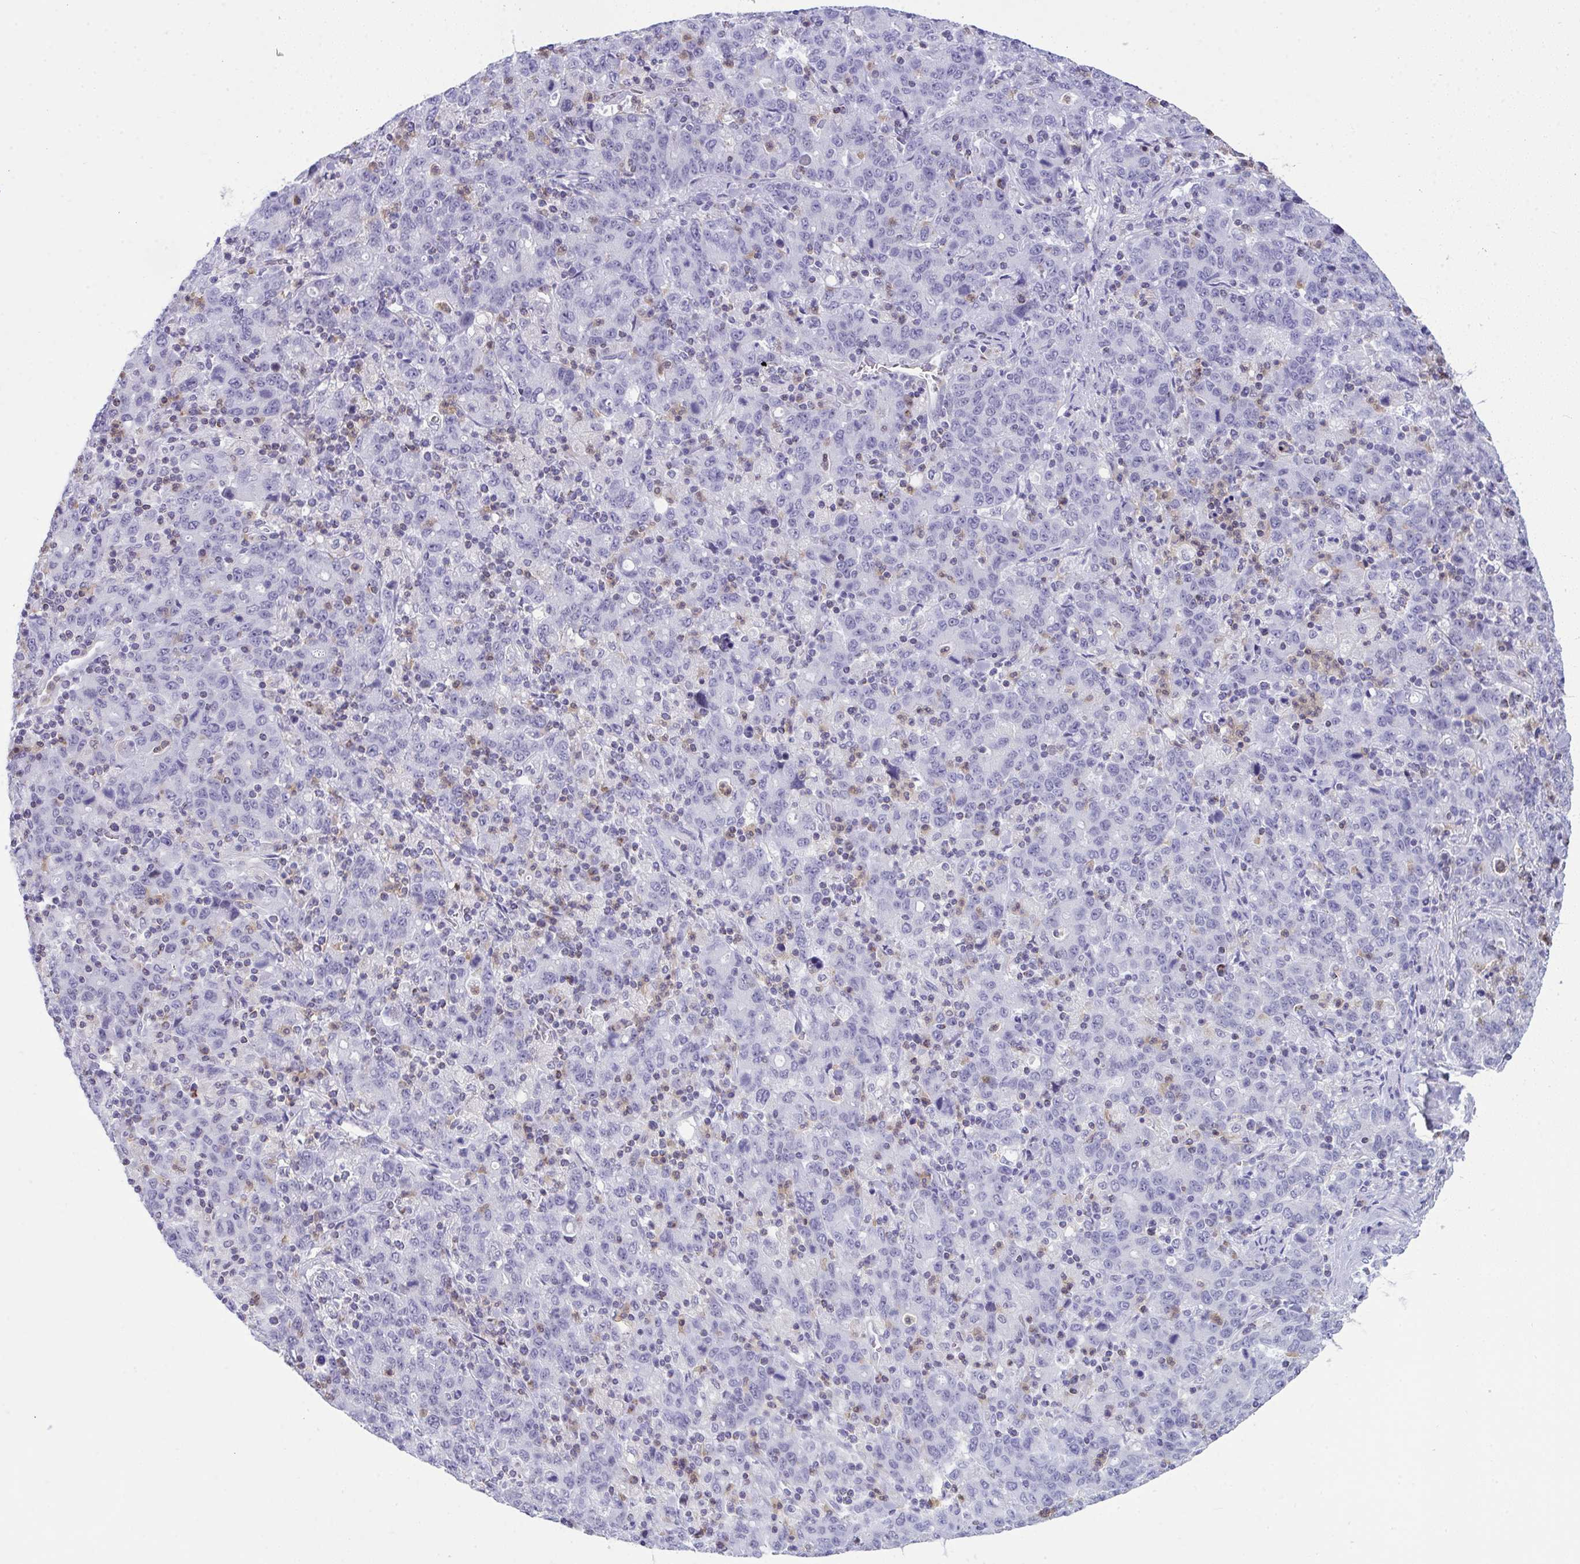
{"staining": {"intensity": "negative", "quantity": "none", "location": "none"}, "tissue": "stomach cancer", "cell_type": "Tumor cells", "image_type": "cancer", "snomed": [{"axis": "morphology", "description": "Adenocarcinoma, NOS"}, {"axis": "topography", "description": "Stomach, upper"}], "caption": "Stomach adenocarcinoma stained for a protein using immunohistochemistry reveals no staining tumor cells.", "gene": "PLA2G12B", "patient": {"sex": "male", "age": 69}}